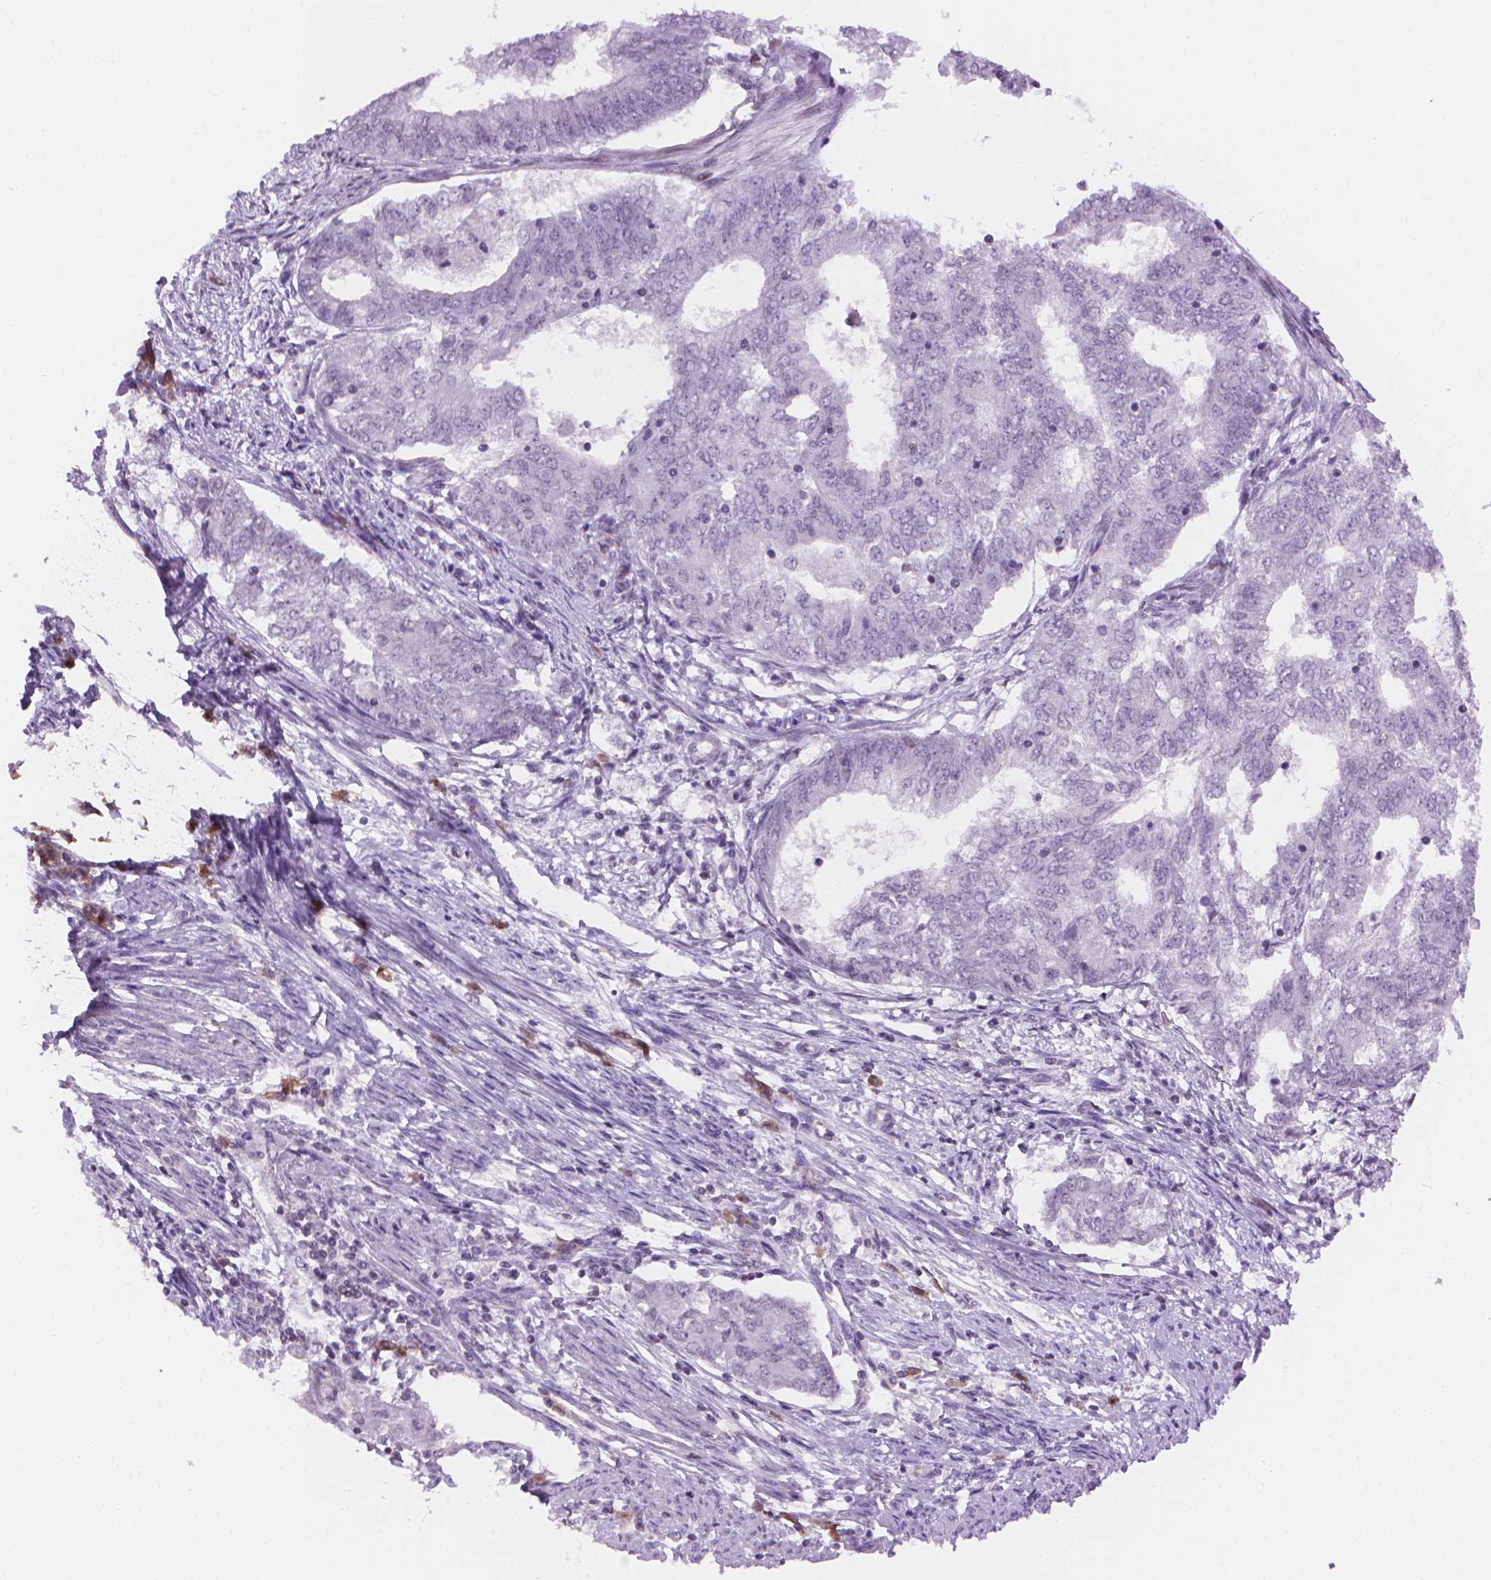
{"staining": {"intensity": "negative", "quantity": "none", "location": "none"}, "tissue": "endometrial cancer", "cell_type": "Tumor cells", "image_type": "cancer", "snomed": [{"axis": "morphology", "description": "Adenocarcinoma, NOS"}, {"axis": "topography", "description": "Endometrium"}], "caption": "The image reveals no significant staining in tumor cells of endometrial adenocarcinoma.", "gene": "TMEM184A", "patient": {"sex": "female", "age": 62}}